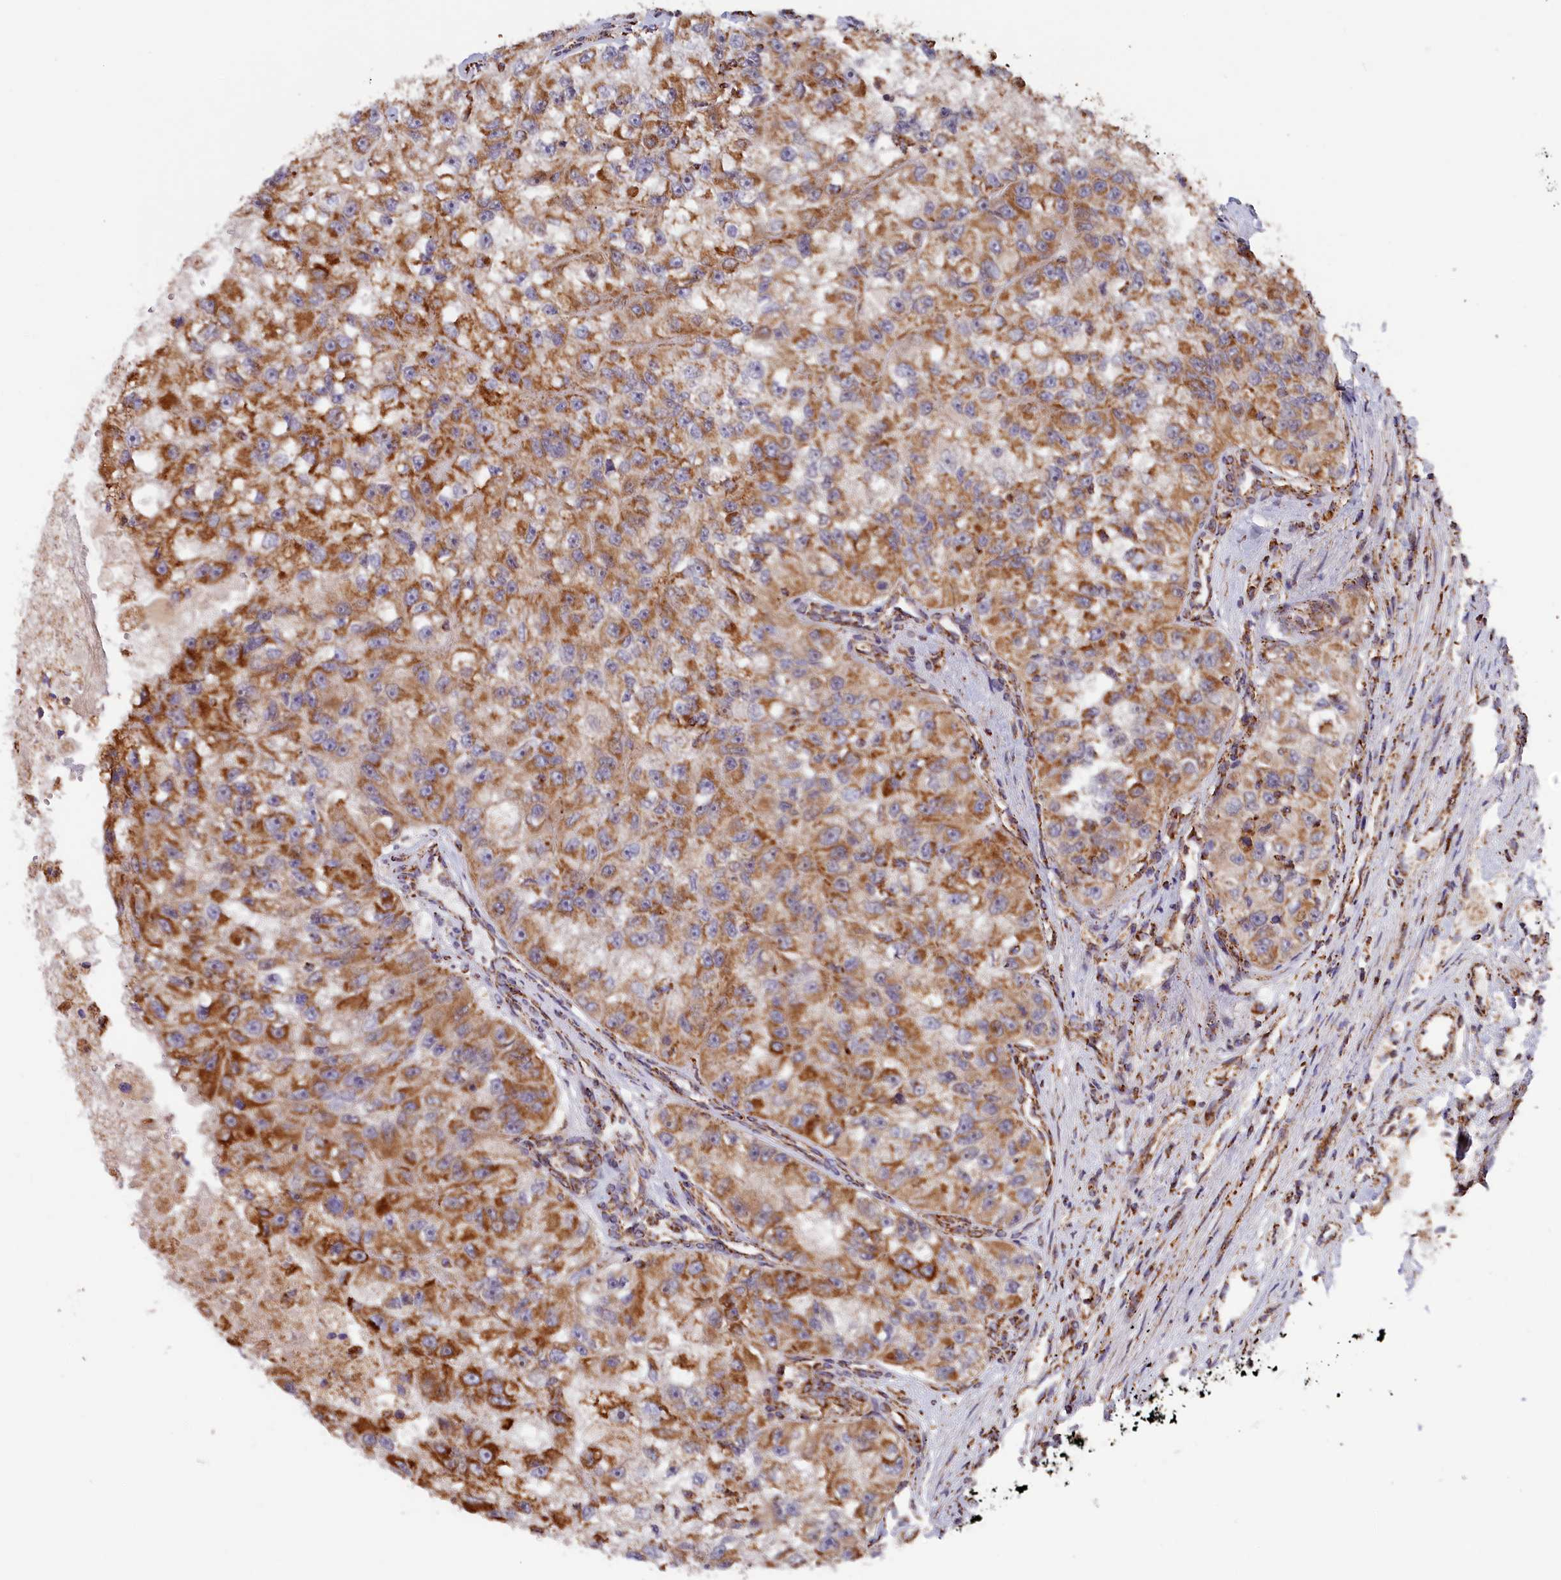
{"staining": {"intensity": "strong", "quantity": "25%-75%", "location": "cytoplasmic/membranous"}, "tissue": "renal cancer", "cell_type": "Tumor cells", "image_type": "cancer", "snomed": [{"axis": "morphology", "description": "Adenocarcinoma, NOS"}, {"axis": "topography", "description": "Kidney"}], "caption": "Human renal cancer (adenocarcinoma) stained with a protein marker reveals strong staining in tumor cells.", "gene": "MACROD1", "patient": {"sex": "male", "age": 63}}